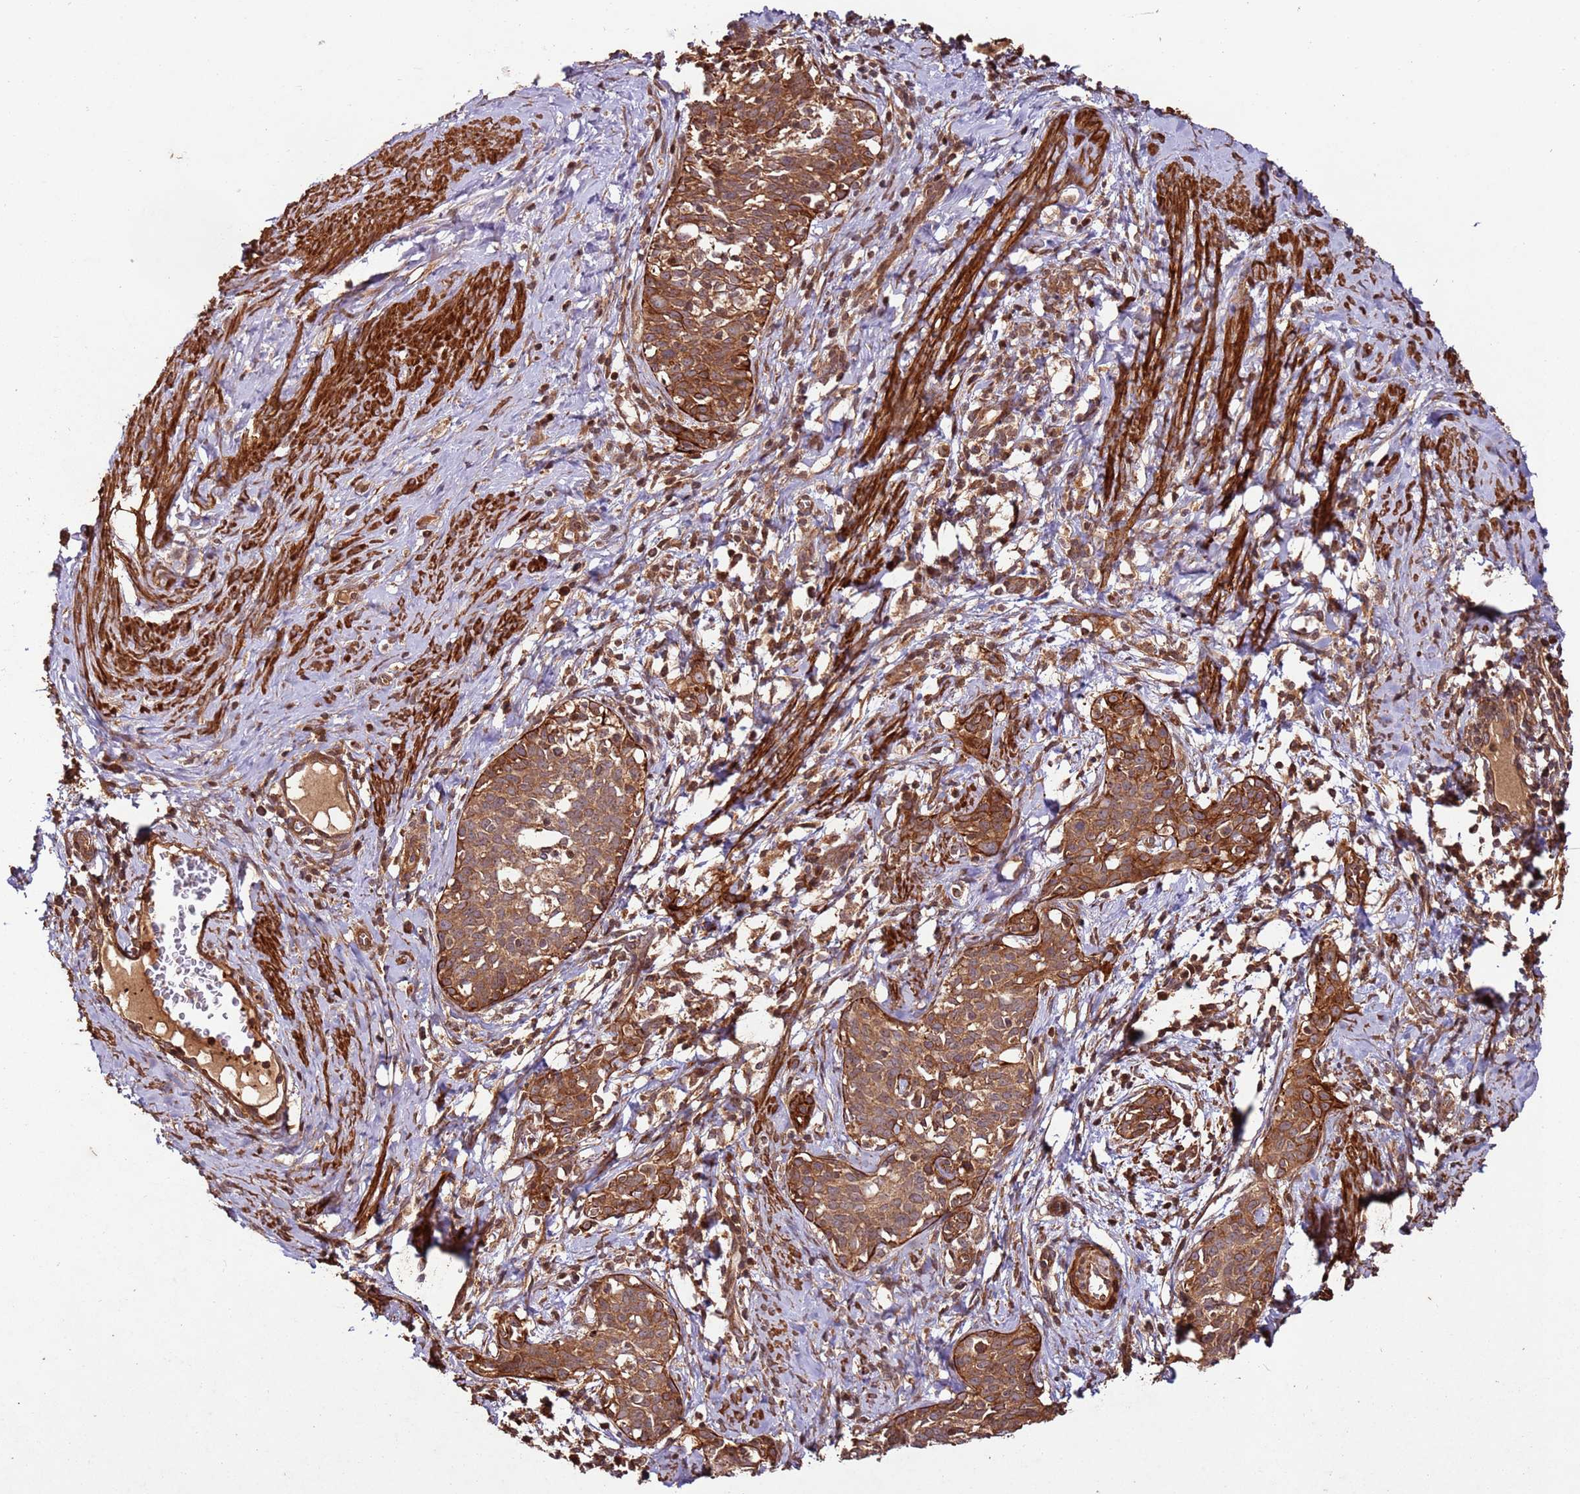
{"staining": {"intensity": "strong", "quantity": ">75%", "location": "cytoplasmic/membranous"}, "tissue": "cervical cancer", "cell_type": "Tumor cells", "image_type": "cancer", "snomed": [{"axis": "morphology", "description": "Squamous cell carcinoma, NOS"}, {"axis": "topography", "description": "Cervix"}], "caption": "Immunohistochemical staining of human cervical cancer displays high levels of strong cytoplasmic/membranous staining in approximately >75% of tumor cells. Nuclei are stained in blue.", "gene": "FAM186A", "patient": {"sex": "female", "age": 52}}